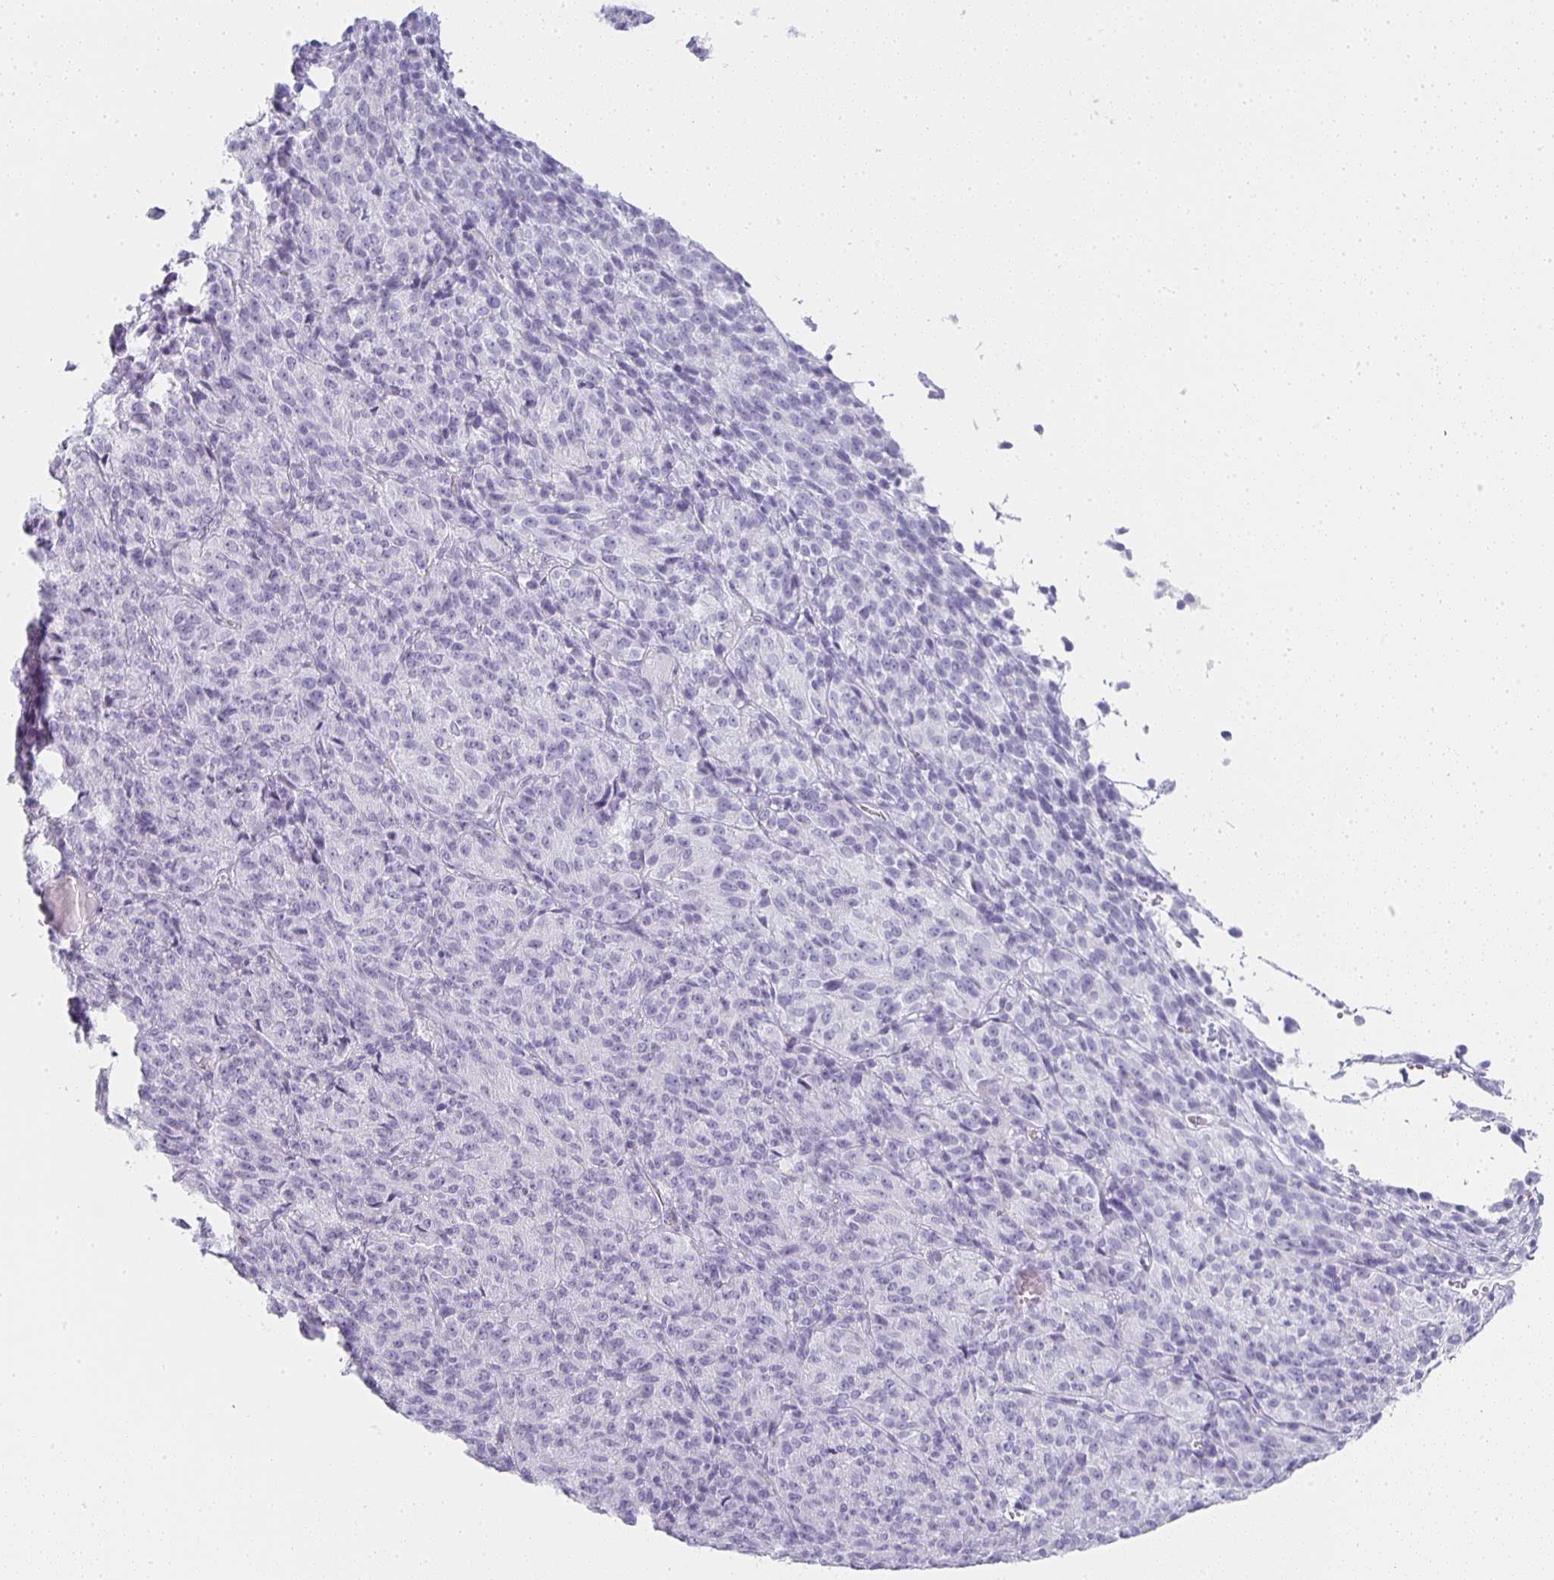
{"staining": {"intensity": "negative", "quantity": "none", "location": "none"}, "tissue": "melanoma", "cell_type": "Tumor cells", "image_type": "cancer", "snomed": [{"axis": "morphology", "description": "Malignant melanoma, Metastatic site"}, {"axis": "topography", "description": "Brain"}], "caption": "This is a histopathology image of immunohistochemistry (IHC) staining of malignant melanoma (metastatic site), which shows no staining in tumor cells.", "gene": "TPSD1", "patient": {"sex": "female", "age": 56}}